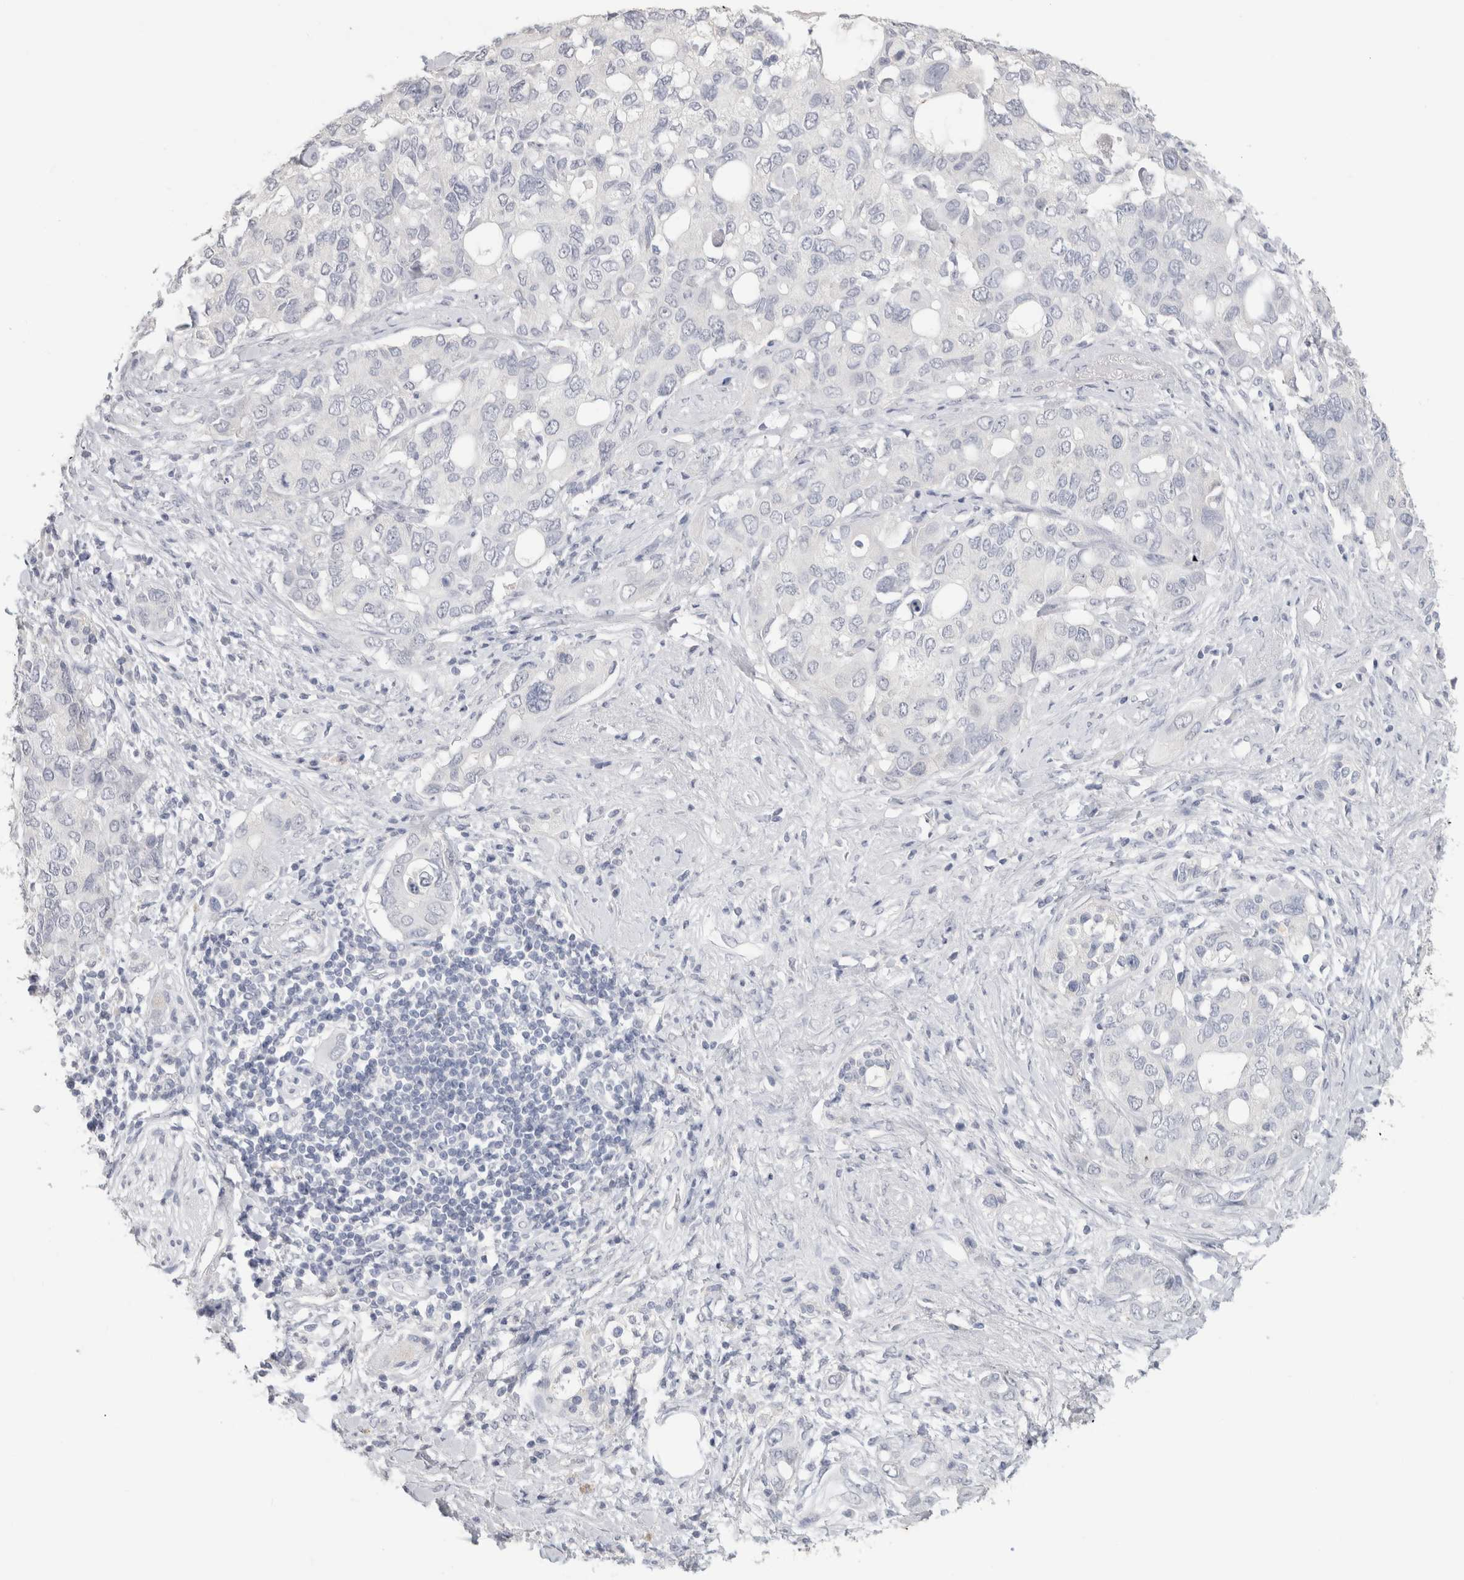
{"staining": {"intensity": "negative", "quantity": "none", "location": "none"}, "tissue": "pancreatic cancer", "cell_type": "Tumor cells", "image_type": "cancer", "snomed": [{"axis": "morphology", "description": "Adenocarcinoma, NOS"}, {"axis": "topography", "description": "Pancreas"}], "caption": "Immunohistochemistry (IHC) photomicrograph of neoplastic tissue: adenocarcinoma (pancreatic) stained with DAB shows no significant protein positivity in tumor cells.", "gene": "SLC6A1", "patient": {"sex": "female", "age": 56}}